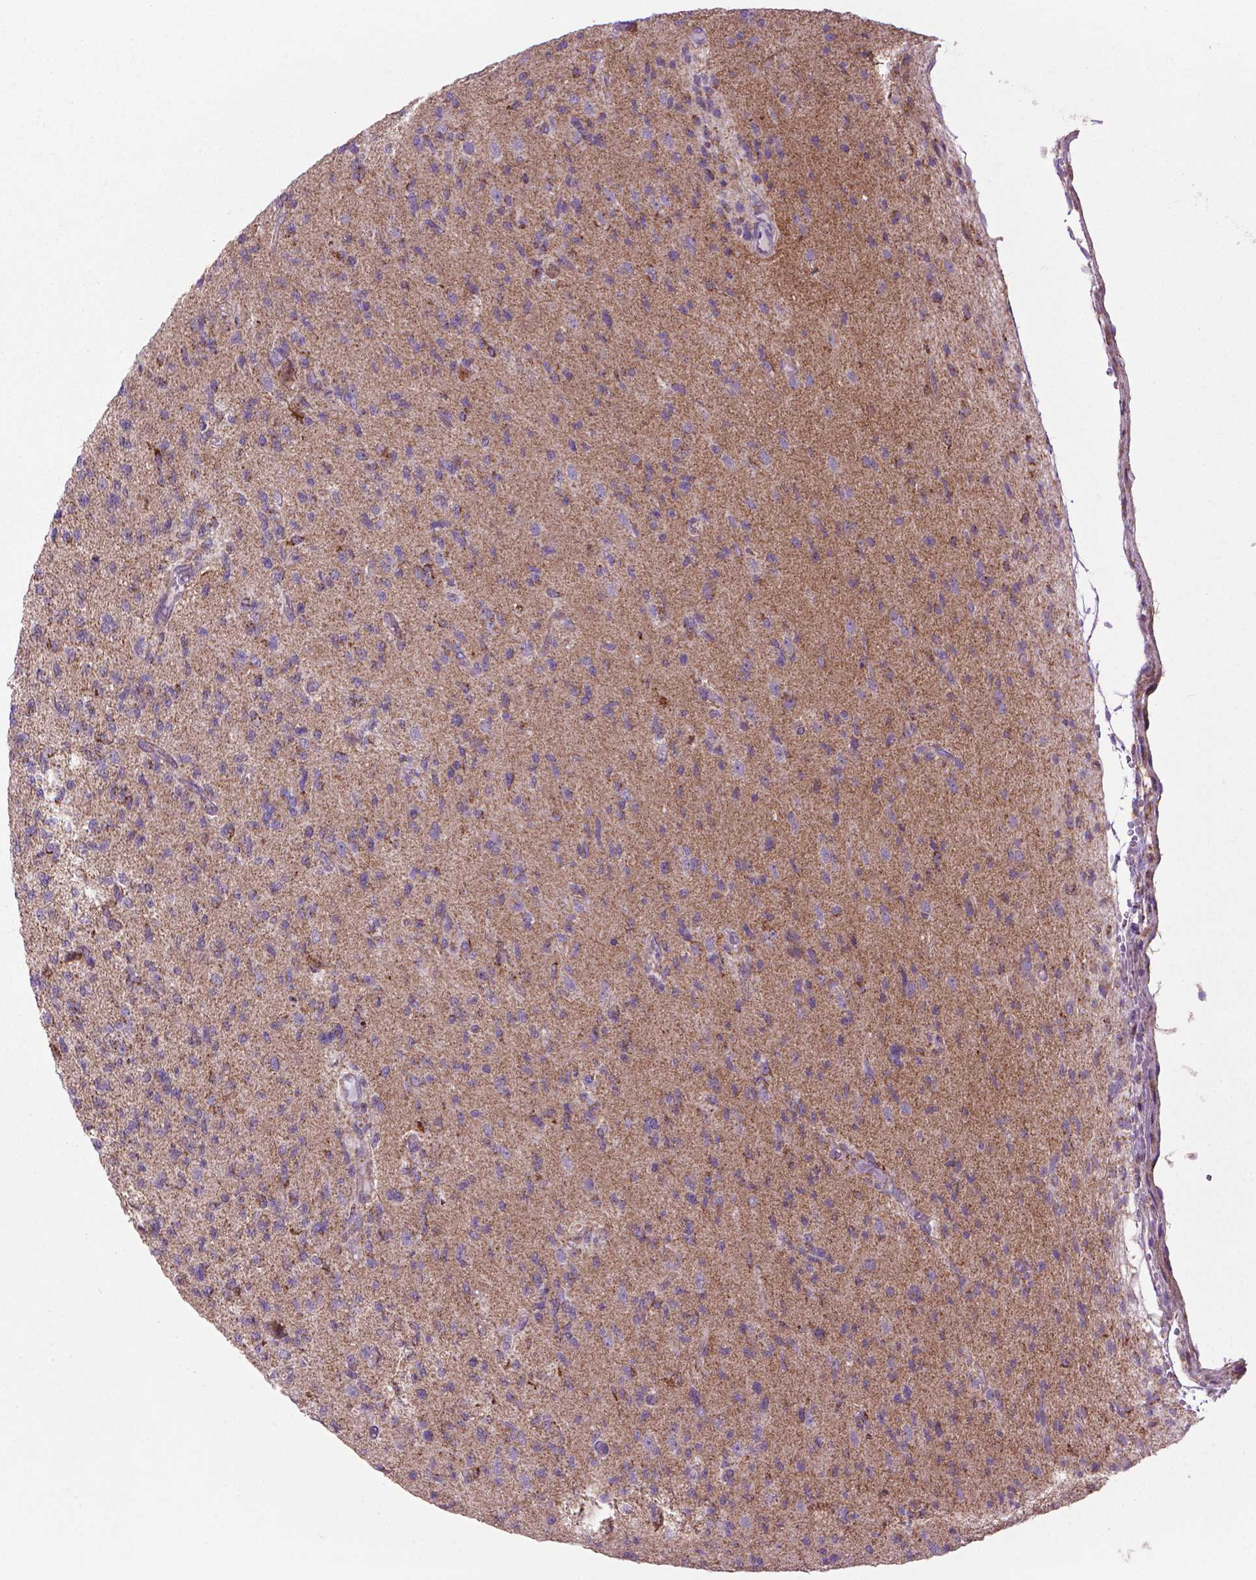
{"staining": {"intensity": "negative", "quantity": "none", "location": "none"}, "tissue": "glioma", "cell_type": "Tumor cells", "image_type": "cancer", "snomed": [{"axis": "morphology", "description": "Glioma, malignant, High grade"}, {"axis": "topography", "description": "Brain"}], "caption": "Immunohistochemistry photomicrograph of neoplastic tissue: glioma stained with DAB shows no significant protein positivity in tumor cells.", "gene": "VDAC1", "patient": {"sex": "male", "age": 56}}